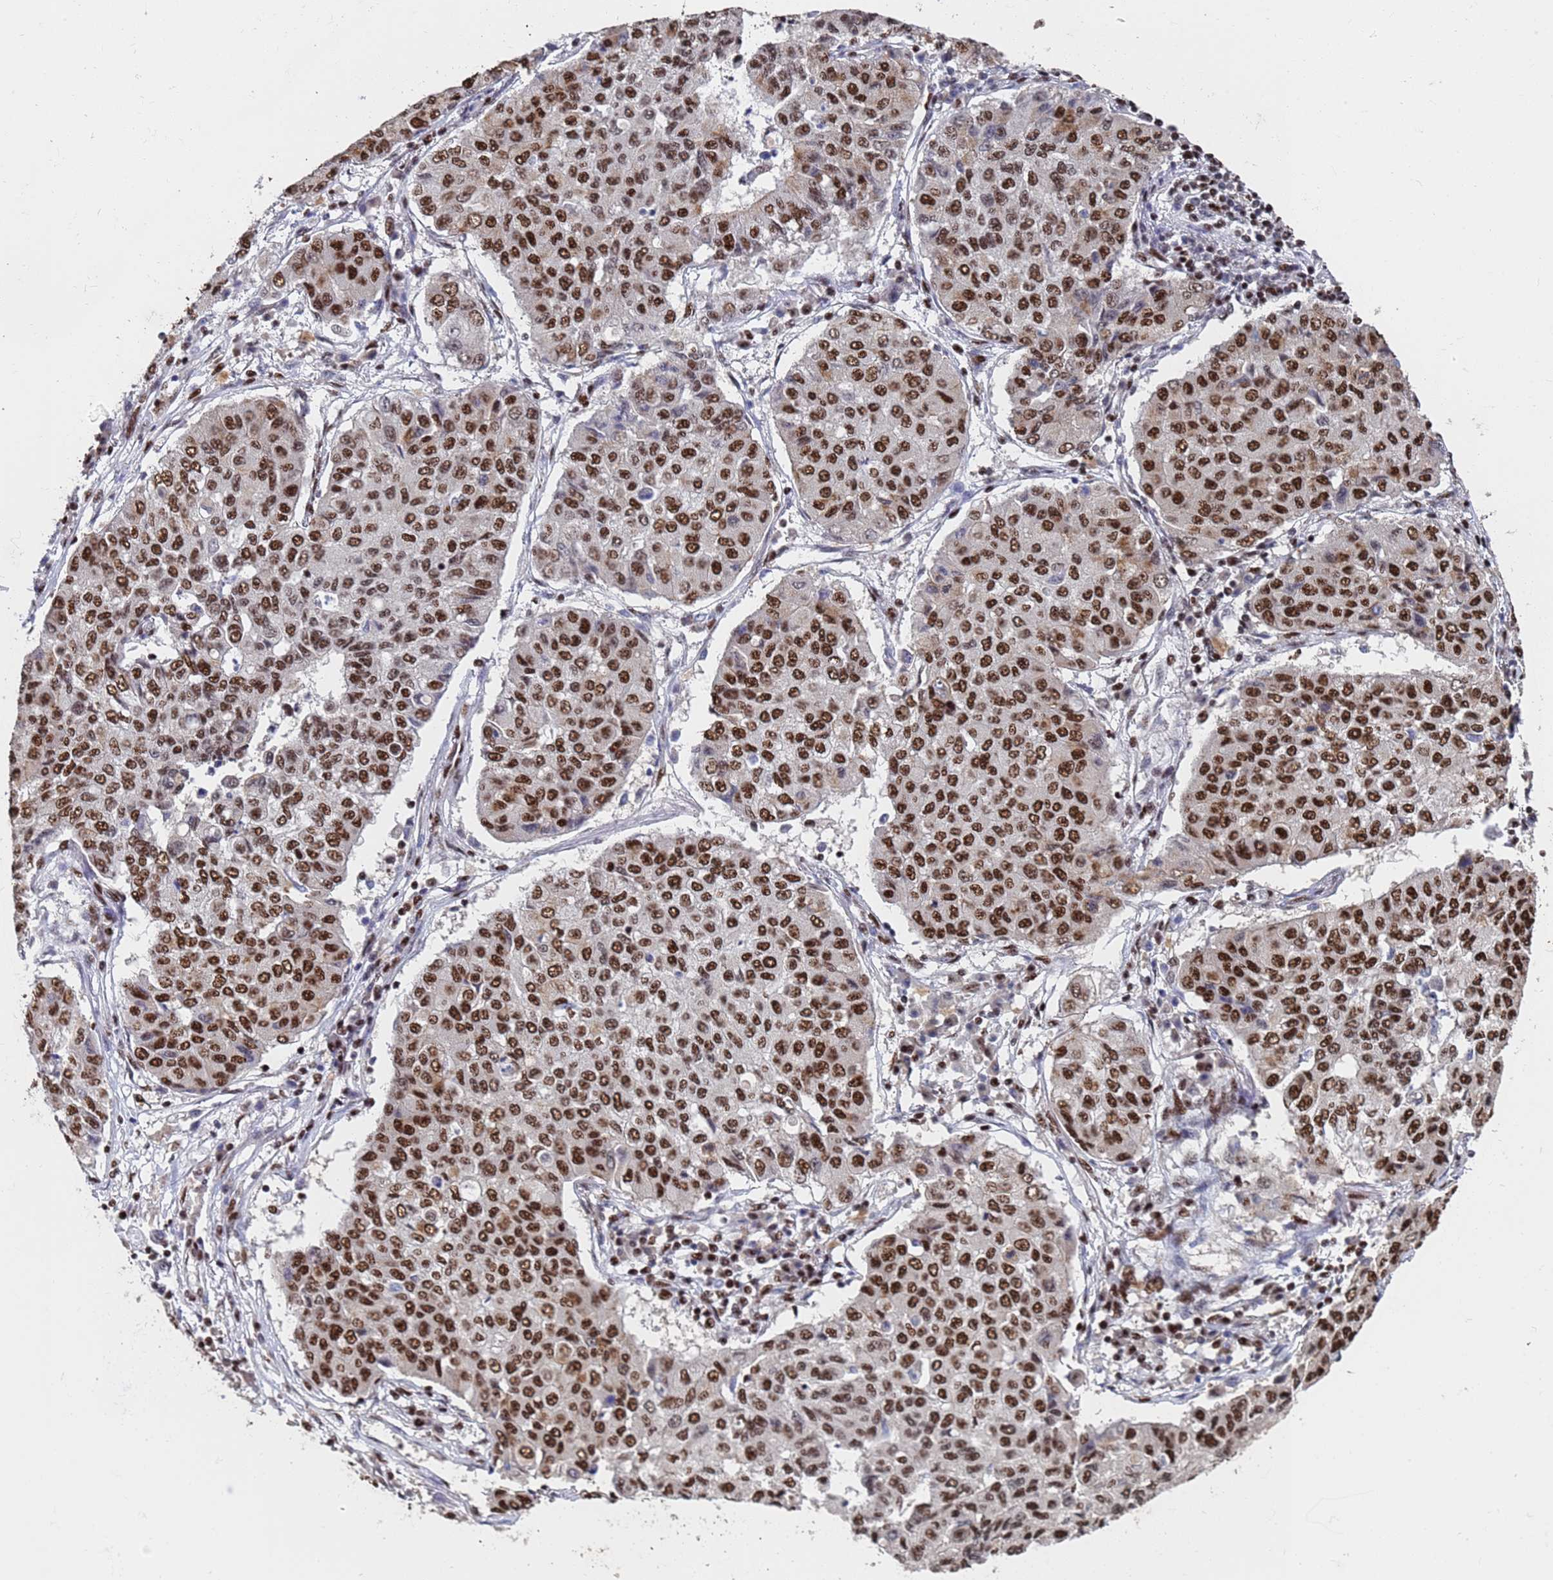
{"staining": {"intensity": "moderate", "quantity": ">75%", "location": "nuclear"}, "tissue": "lung cancer", "cell_type": "Tumor cells", "image_type": "cancer", "snomed": [{"axis": "morphology", "description": "Squamous cell carcinoma, NOS"}, {"axis": "topography", "description": "Lung"}], "caption": "Immunohistochemistry (IHC) photomicrograph of neoplastic tissue: human lung cancer (squamous cell carcinoma) stained using immunohistochemistry demonstrates medium levels of moderate protein expression localized specifically in the nuclear of tumor cells, appearing as a nuclear brown color.", "gene": "SF3B2", "patient": {"sex": "male", "age": 74}}